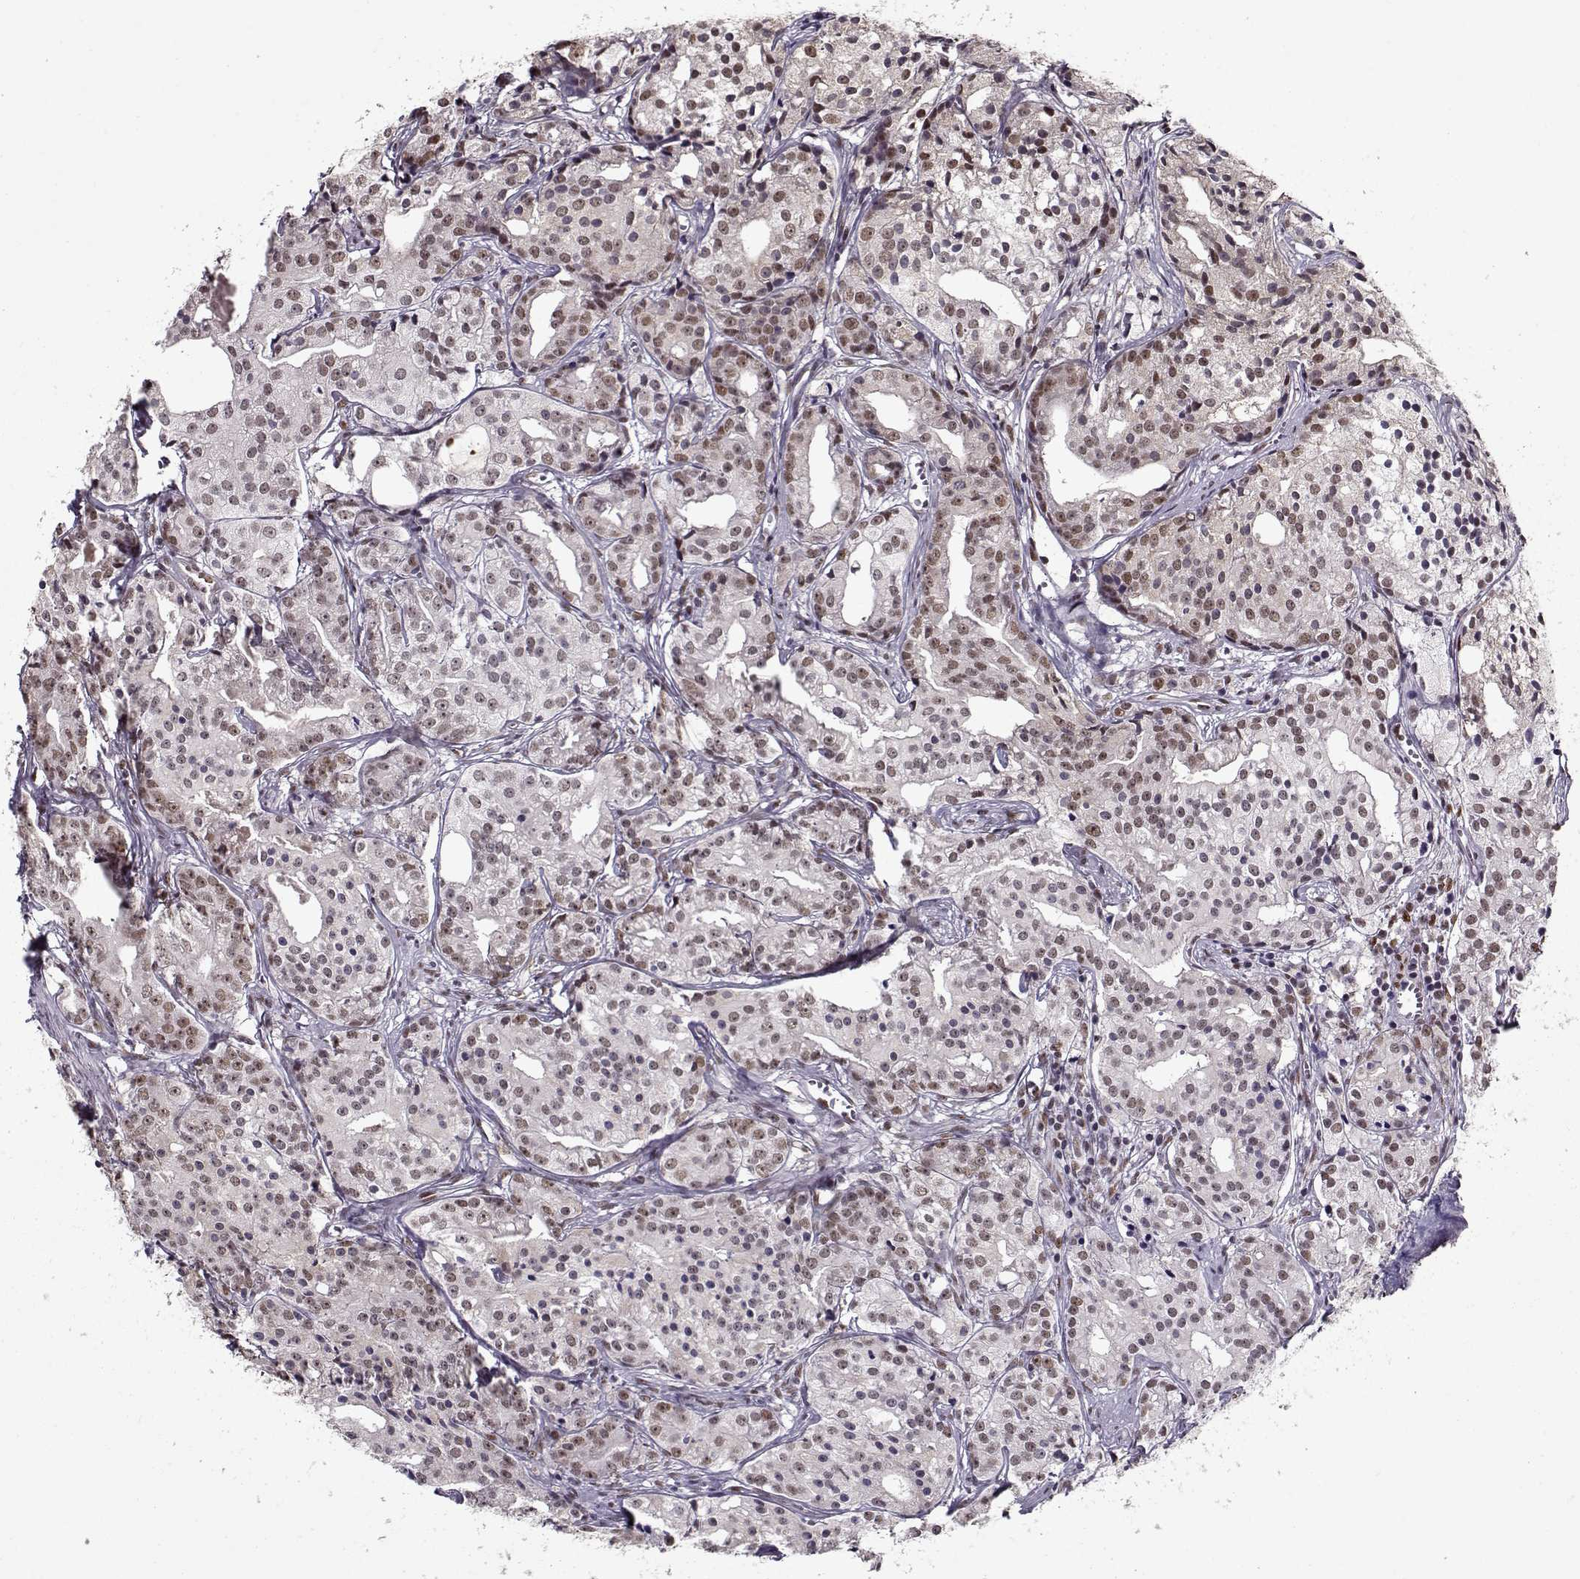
{"staining": {"intensity": "weak", "quantity": ">75%", "location": "nuclear"}, "tissue": "prostate cancer", "cell_type": "Tumor cells", "image_type": "cancer", "snomed": [{"axis": "morphology", "description": "Adenocarcinoma, Medium grade"}, {"axis": "topography", "description": "Prostate"}], "caption": "This image displays immunohistochemistry (IHC) staining of prostate cancer, with low weak nuclear expression in approximately >75% of tumor cells.", "gene": "PRMT8", "patient": {"sex": "male", "age": 74}}